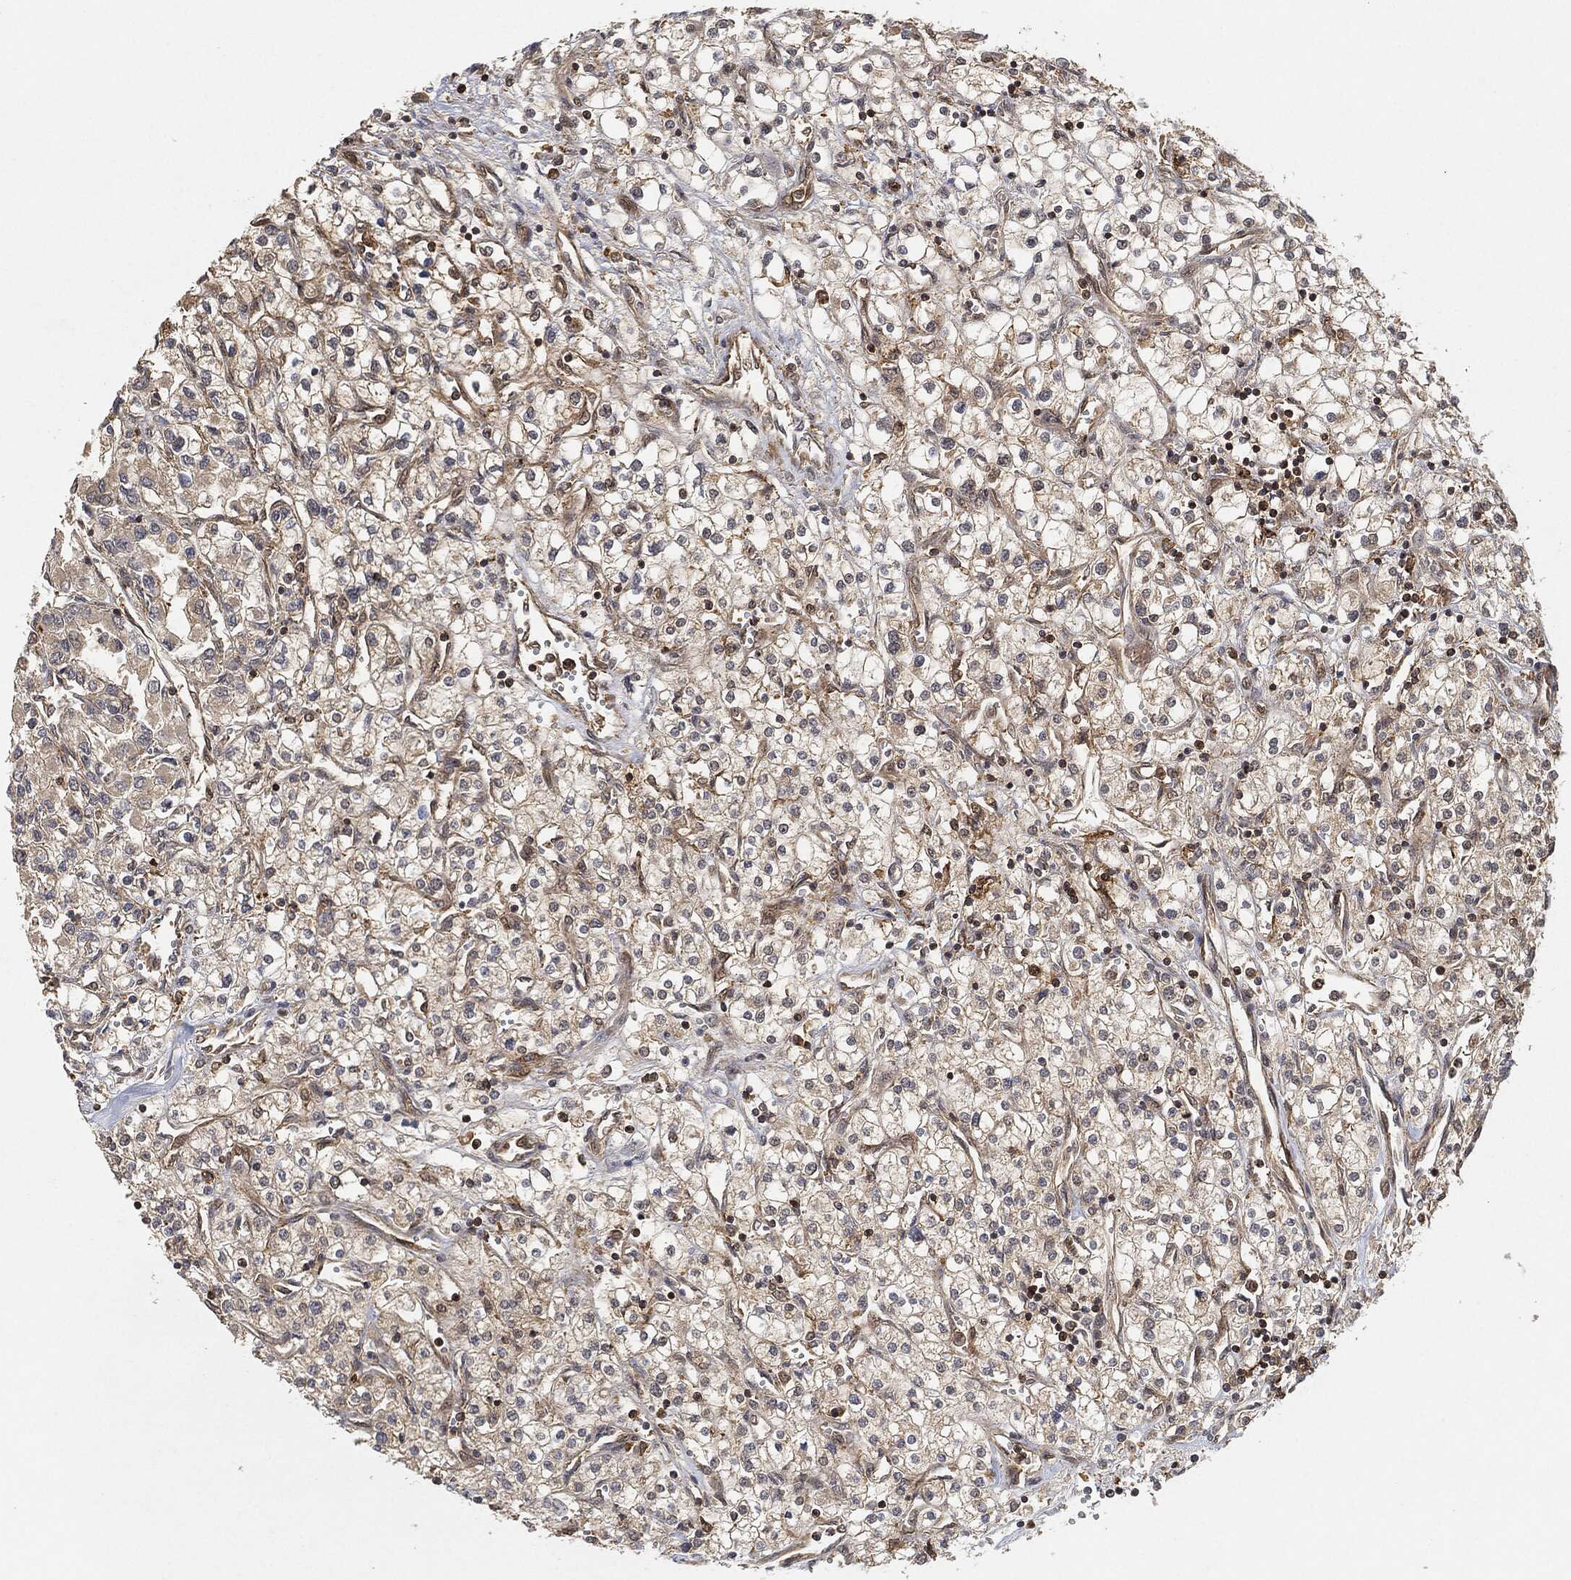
{"staining": {"intensity": "moderate", "quantity": "<25%", "location": "cytoplasmic/membranous"}, "tissue": "renal cancer", "cell_type": "Tumor cells", "image_type": "cancer", "snomed": [{"axis": "morphology", "description": "Adenocarcinoma, NOS"}, {"axis": "topography", "description": "Kidney"}], "caption": "Immunohistochemistry (IHC) (DAB) staining of adenocarcinoma (renal) shows moderate cytoplasmic/membranous protein expression in approximately <25% of tumor cells.", "gene": "TPT1", "patient": {"sex": "male", "age": 80}}